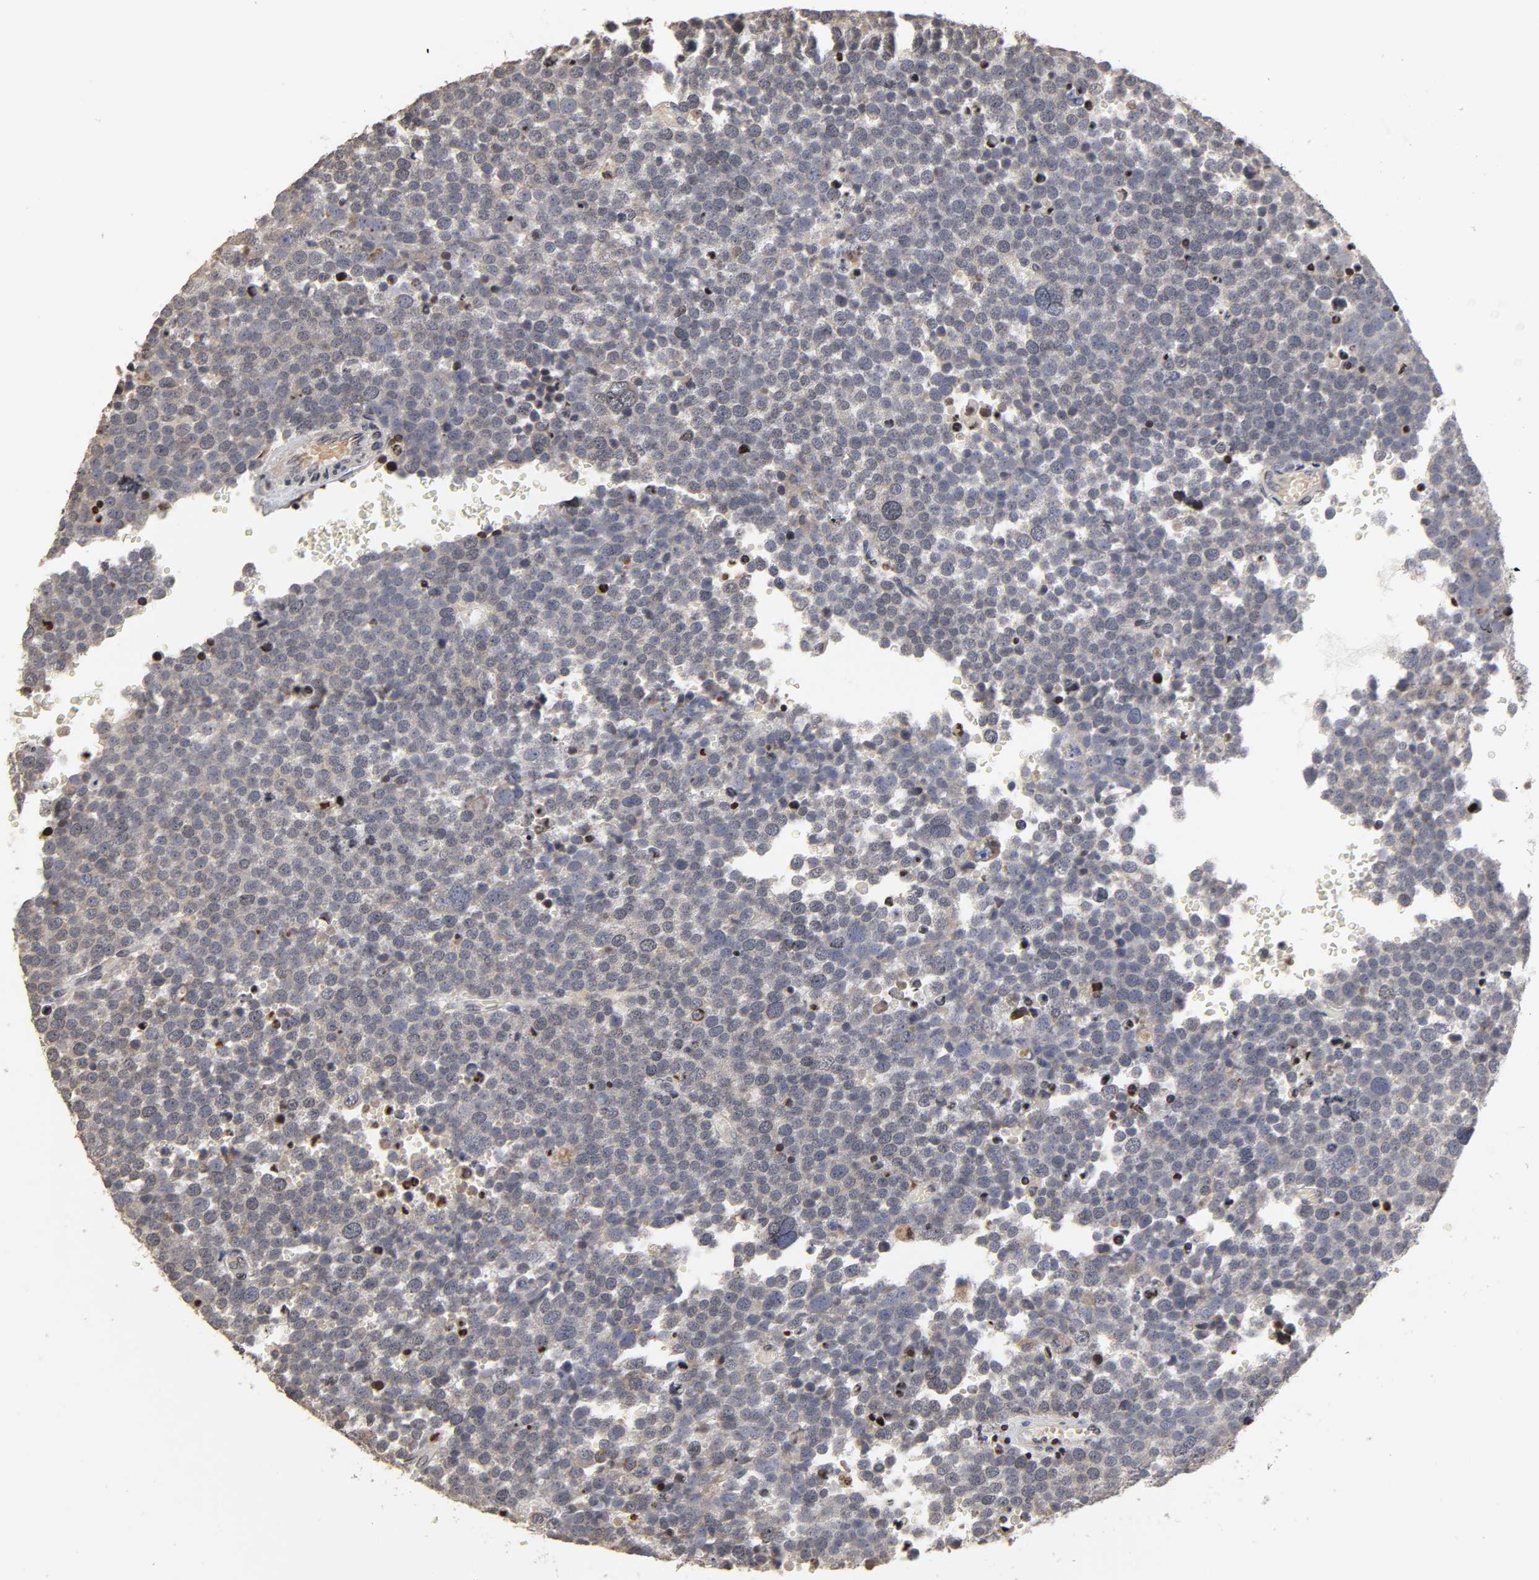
{"staining": {"intensity": "weak", "quantity": "<25%", "location": "cytoplasmic/membranous"}, "tissue": "testis cancer", "cell_type": "Tumor cells", "image_type": "cancer", "snomed": [{"axis": "morphology", "description": "Seminoma, NOS"}, {"axis": "topography", "description": "Testis"}], "caption": "Image shows no significant protein expression in tumor cells of seminoma (testis).", "gene": "ZNF473", "patient": {"sex": "male", "age": 71}}